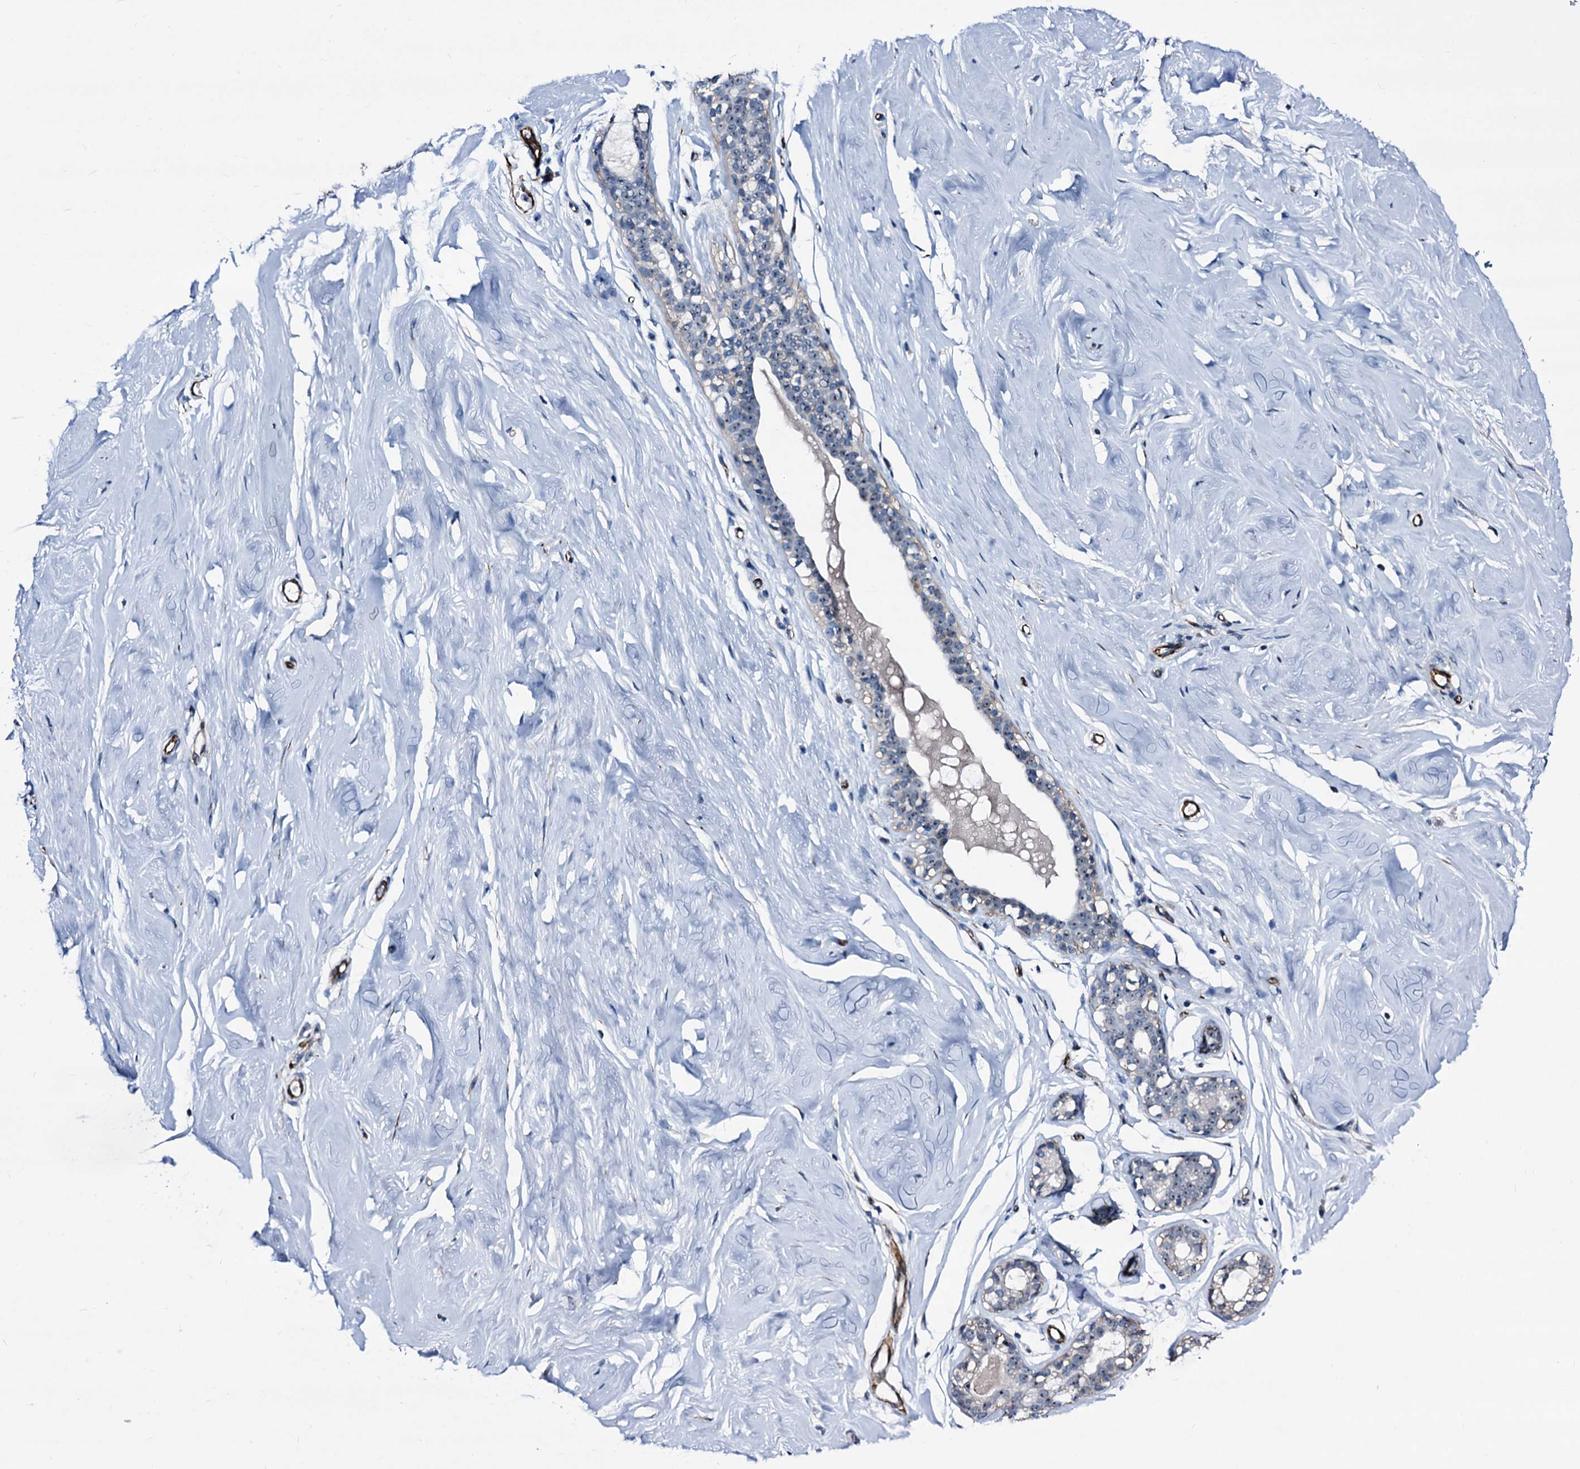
{"staining": {"intensity": "negative", "quantity": "none", "location": "none"}, "tissue": "breast", "cell_type": "Adipocytes", "image_type": "normal", "snomed": [{"axis": "morphology", "description": "Normal tissue, NOS"}, {"axis": "morphology", "description": "Adenoma, NOS"}, {"axis": "topography", "description": "Breast"}], "caption": "Immunohistochemistry (IHC) image of unremarkable breast: human breast stained with DAB exhibits no significant protein expression in adipocytes.", "gene": "EMG1", "patient": {"sex": "female", "age": 23}}